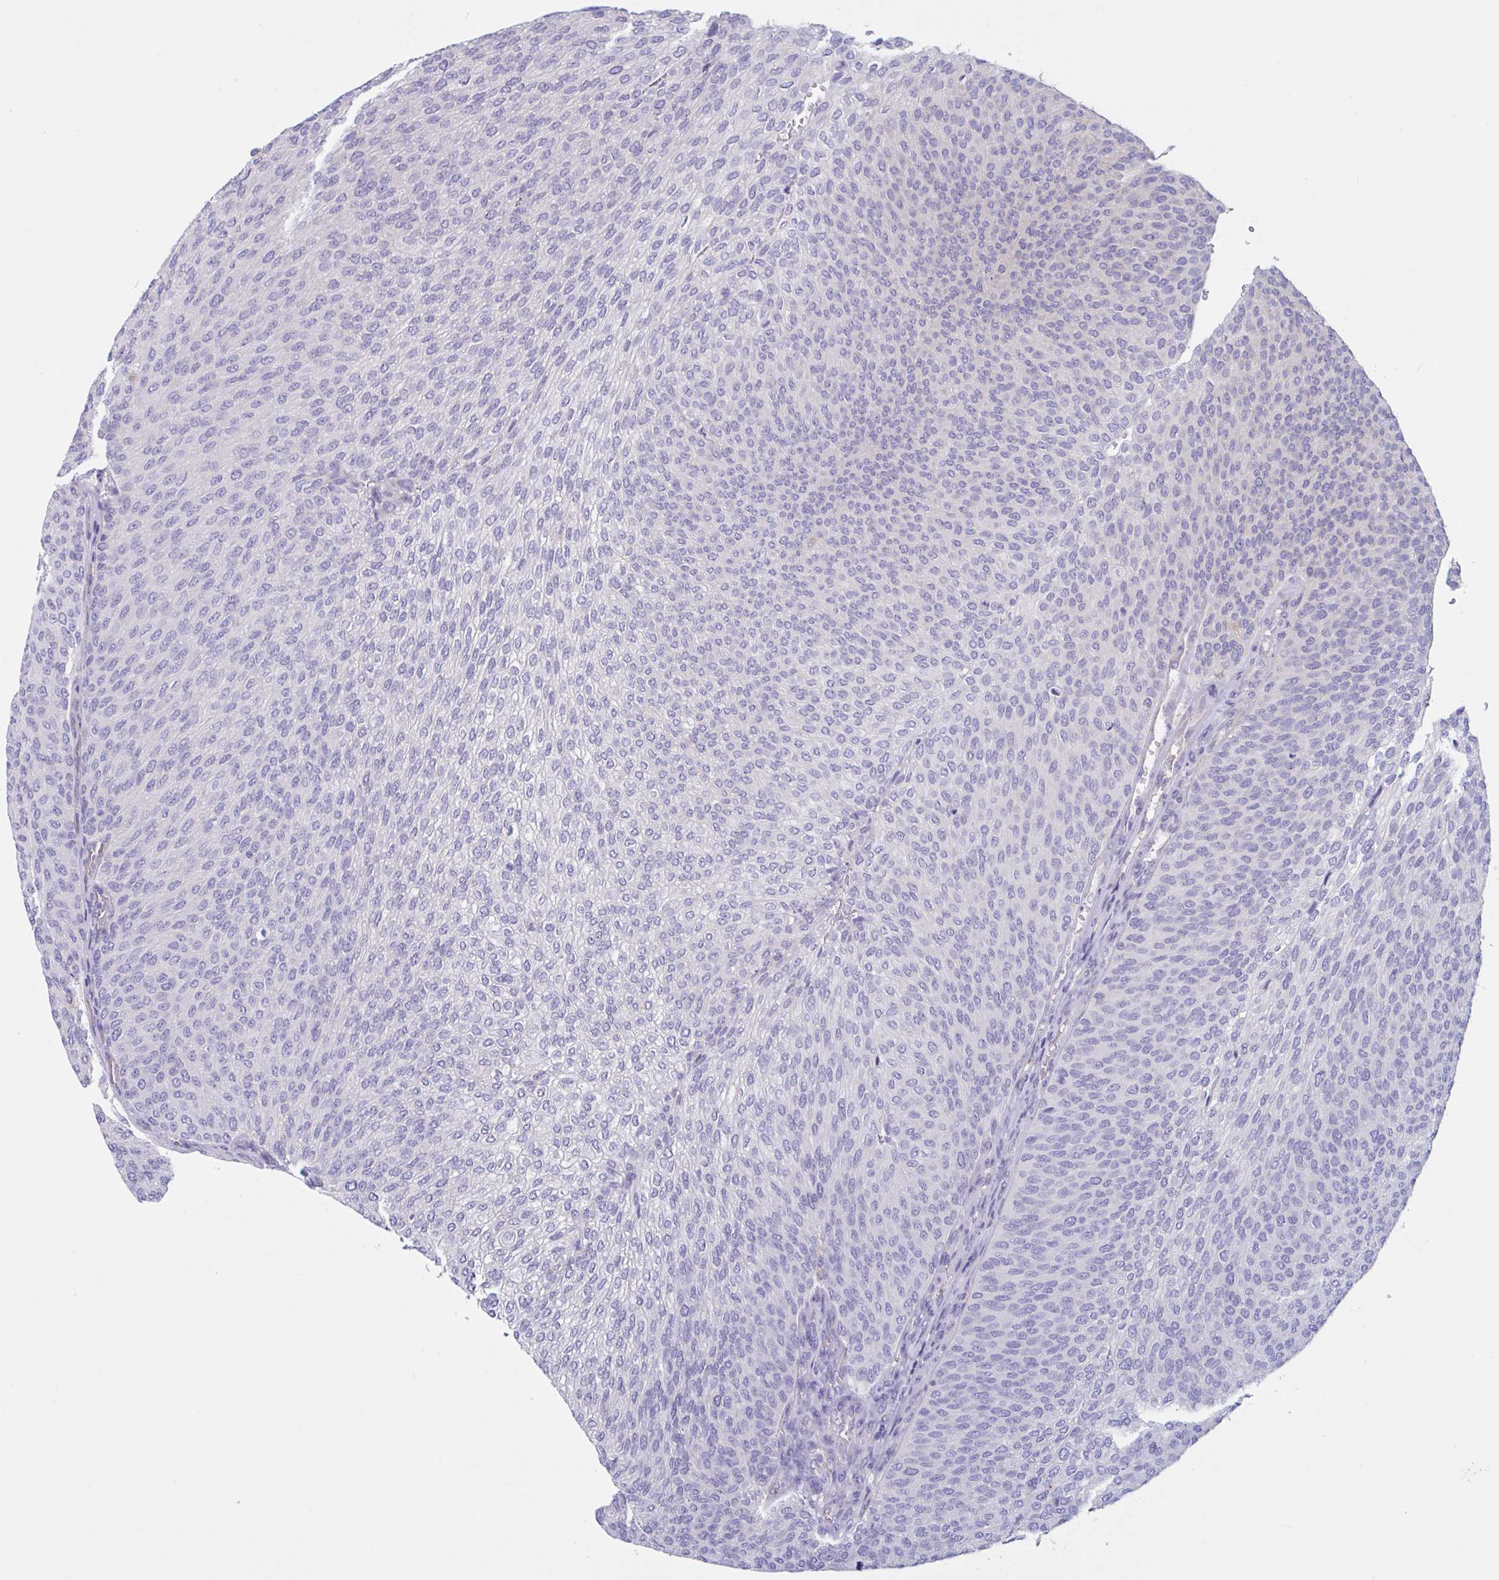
{"staining": {"intensity": "negative", "quantity": "none", "location": "none"}, "tissue": "urothelial cancer", "cell_type": "Tumor cells", "image_type": "cancer", "snomed": [{"axis": "morphology", "description": "Urothelial carcinoma, High grade"}, {"axis": "topography", "description": "Urinary bladder"}], "caption": "Urothelial carcinoma (high-grade) was stained to show a protein in brown. There is no significant staining in tumor cells.", "gene": "RPL22L1", "patient": {"sex": "female", "age": 79}}